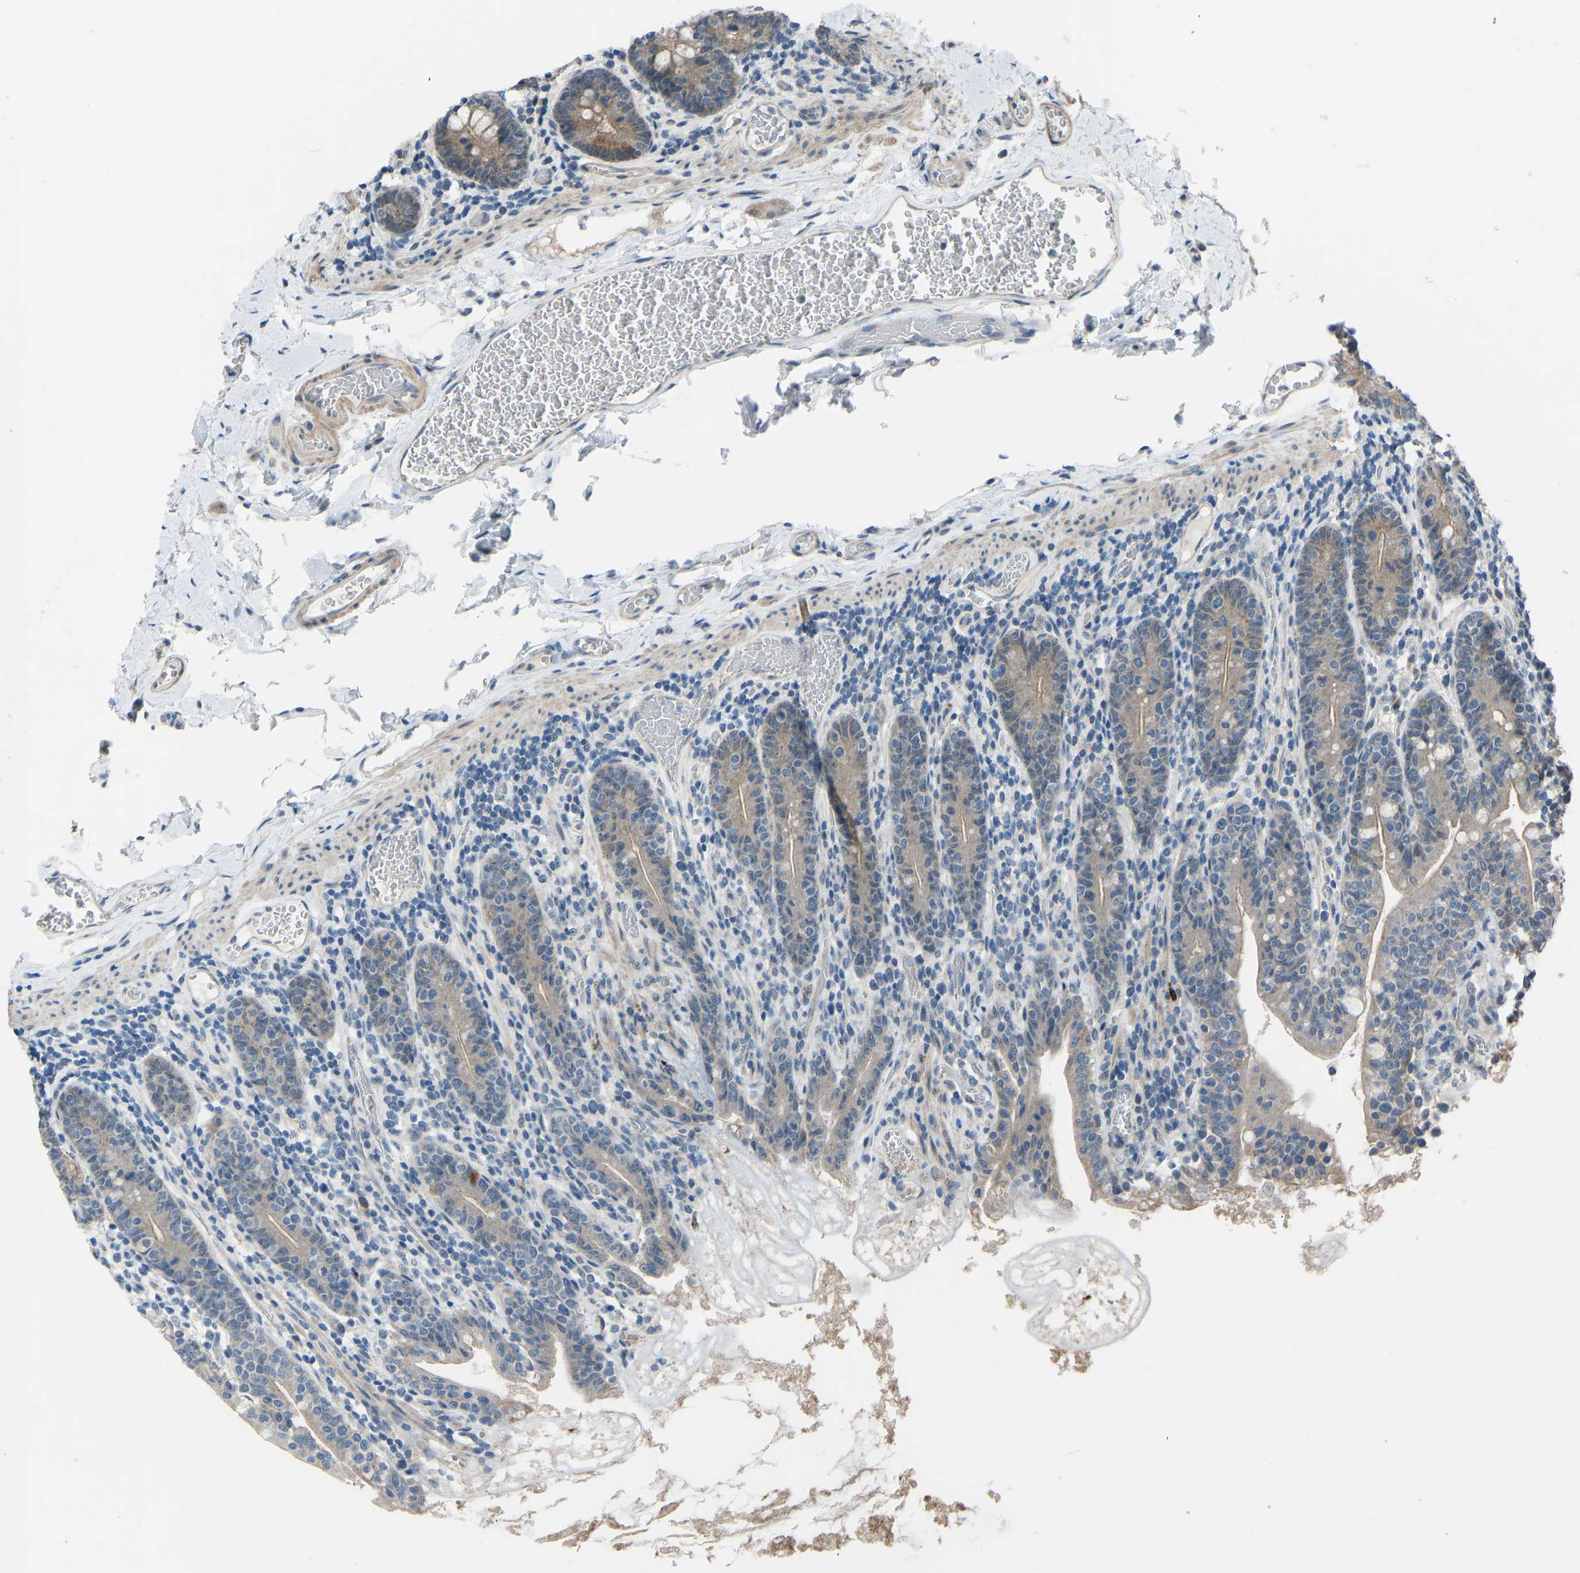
{"staining": {"intensity": "moderate", "quantity": ">75%", "location": "cytoplasmic/membranous"}, "tissue": "small intestine", "cell_type": "Glandular cells", "image_type": "normal", "snomed": [{"axis": "morphology", "description": "Normal tissue, NOS"}, {"axis": "topography", "description": "Small intestine"}], "caption": "Protein analysis of normal small intestine reveals moderate cytoplasmic/membranous positivity in about >75% of glandular cells. (DAB IHC, brown staining for protein, blue staining for nuclei).", "gene": "CDK2AP1", "patient": {"sex": "female", "age": 56}}